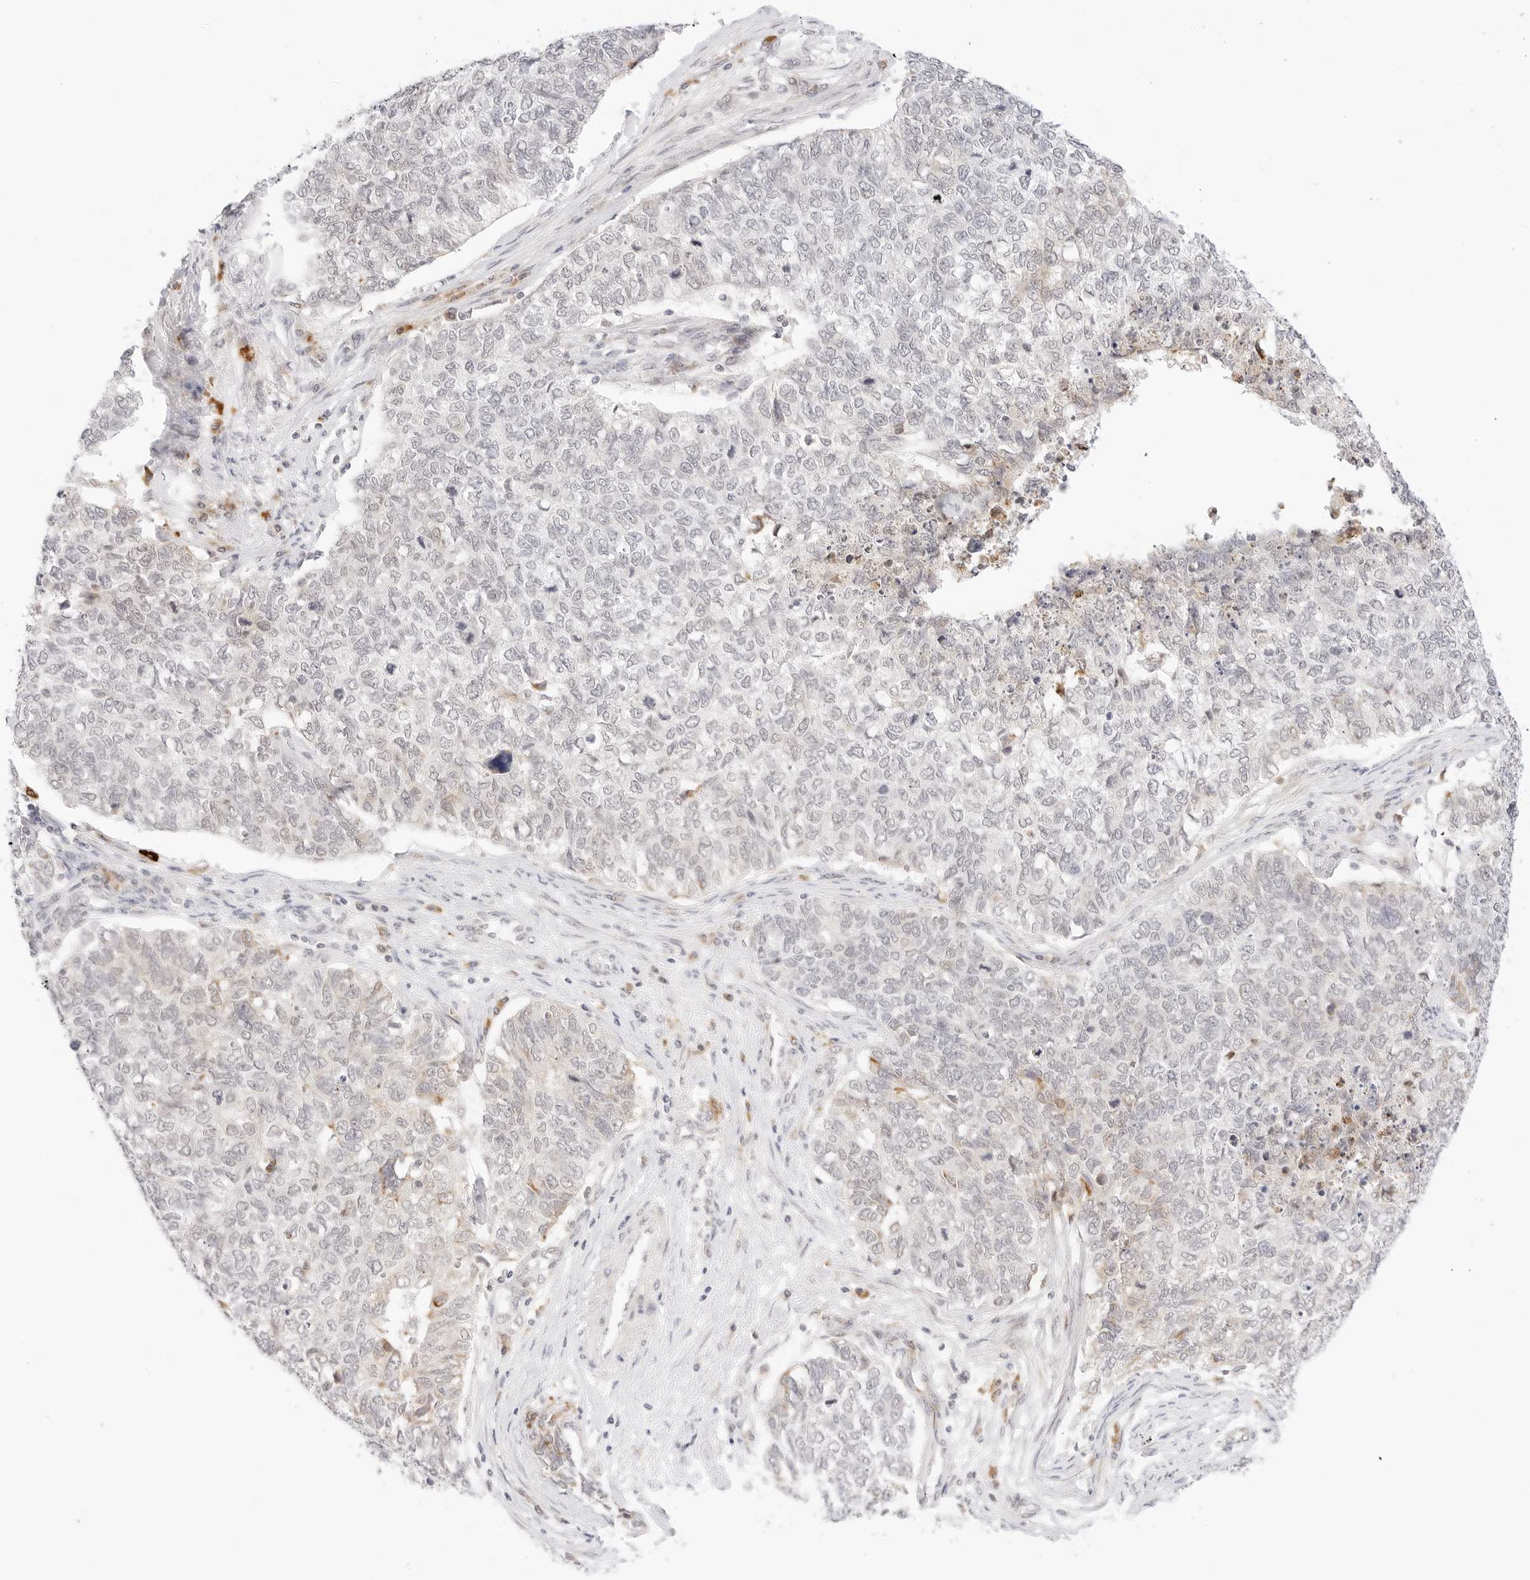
{"staining": {"intensity": "negative", "quantity": "none", "location": "none"}, "tissue": "cervical cancer", "cell_type": "Tumor cells", "image_type": "cancer", "snomed": [{"axis": "morphology", "description": "Squamous cell carcinoma, NOS"}, {"axis": "topography", "description": "Cervix"}], "caption": "High power microscopy photomicrograph of an IHC photomicrograph of cervical squamous cell carcinoma, revealing no significant positivity in tumor cells.", "gene": "XKR4", "patient": {"sex": "female", "age": 63}}